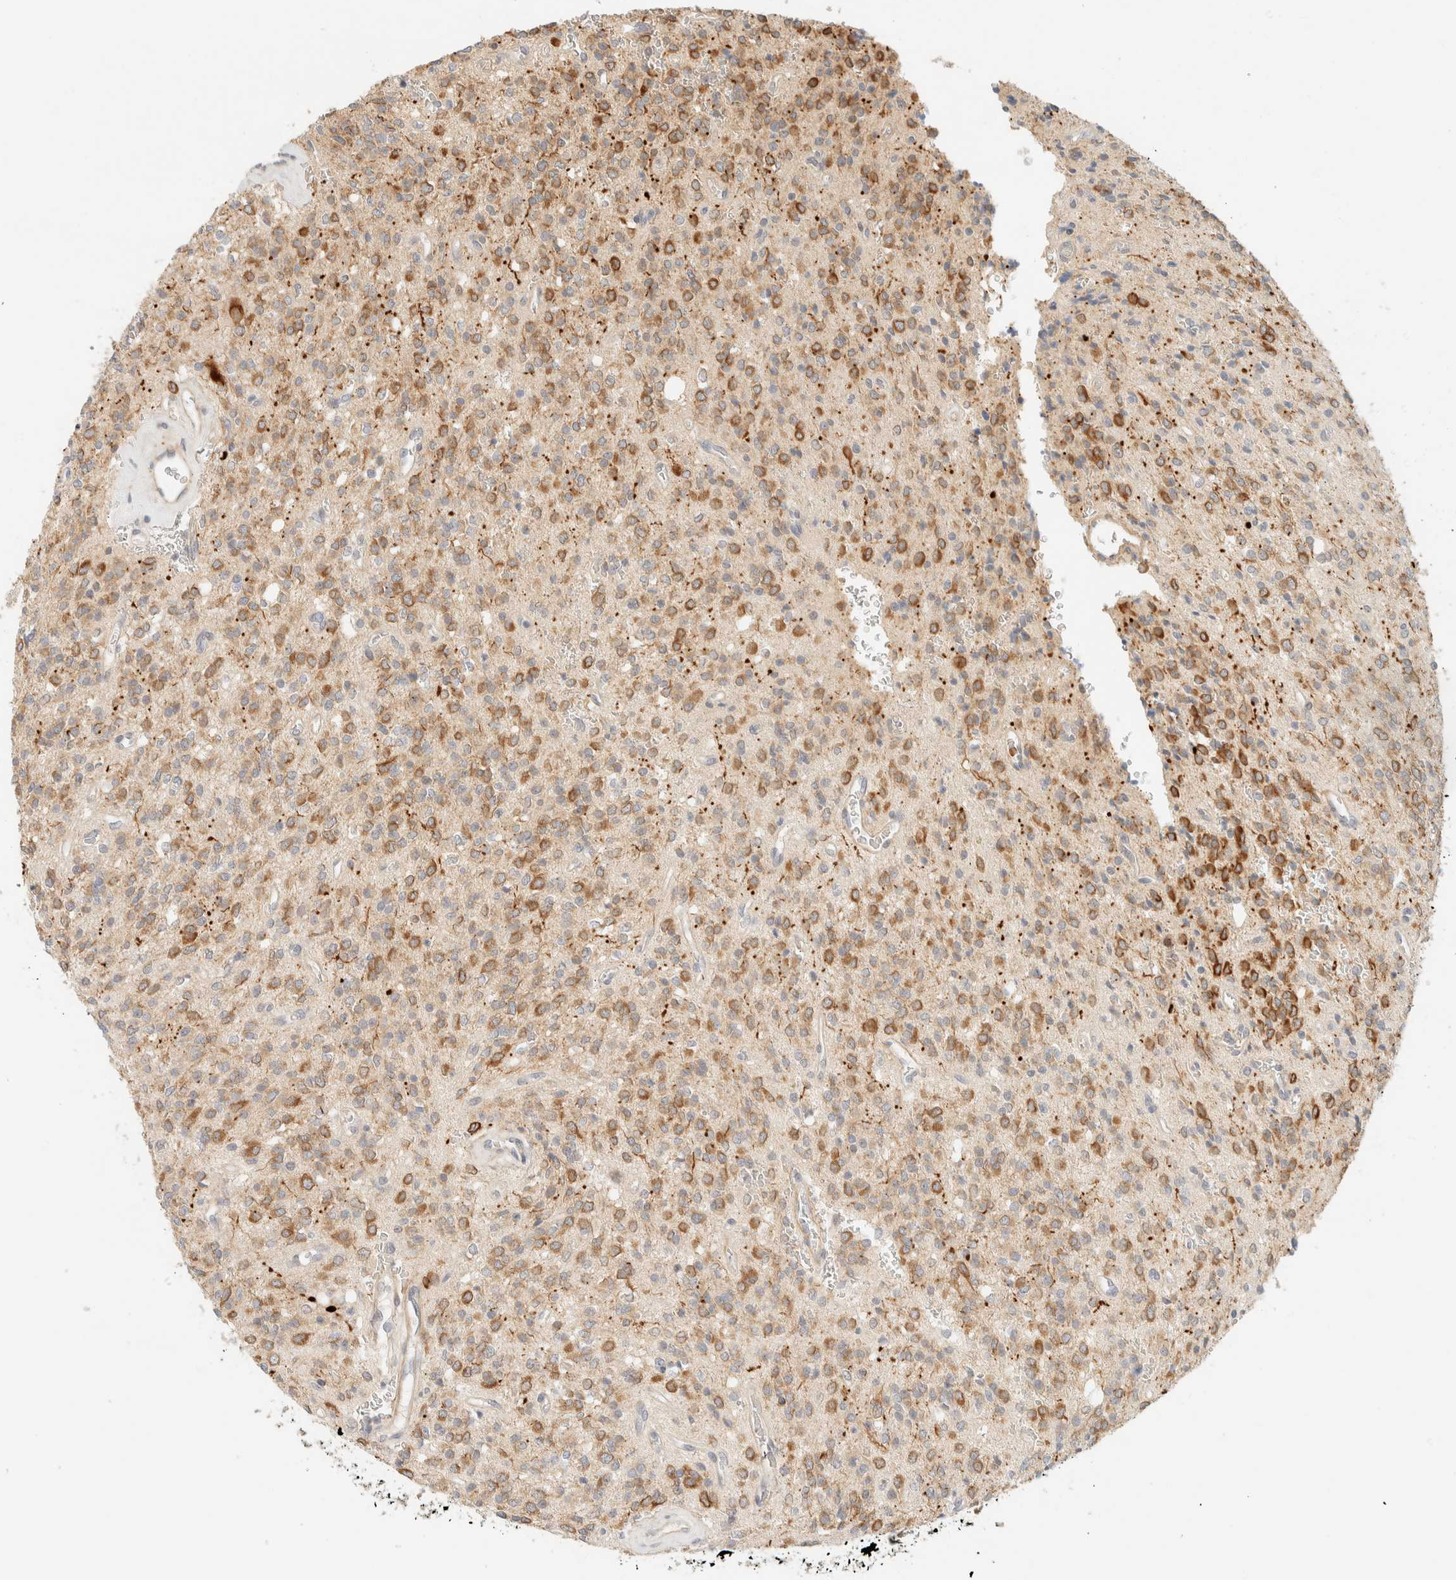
{"staining": {"intensity": "moderate", "quantity": ">75%", "location": "cytoplasmic/membranous"}, "tissue": "glioma", "cell_type": "Tumor cells", "image_type": "cancer", "snomed": [{"axis": "morphology", "description": "Glioma, malignant, High grade"}, {"axis": "topography", "description": "Brain"}], "caption": "Immunohistochemical staining of high-grade glioma (malignant) shows medium levels of moderate cytoplasmic/membranous positivity in about >75% of tumor cells.", "gene": "TNK1", "patient": {"sex": "male", "age": 34}}